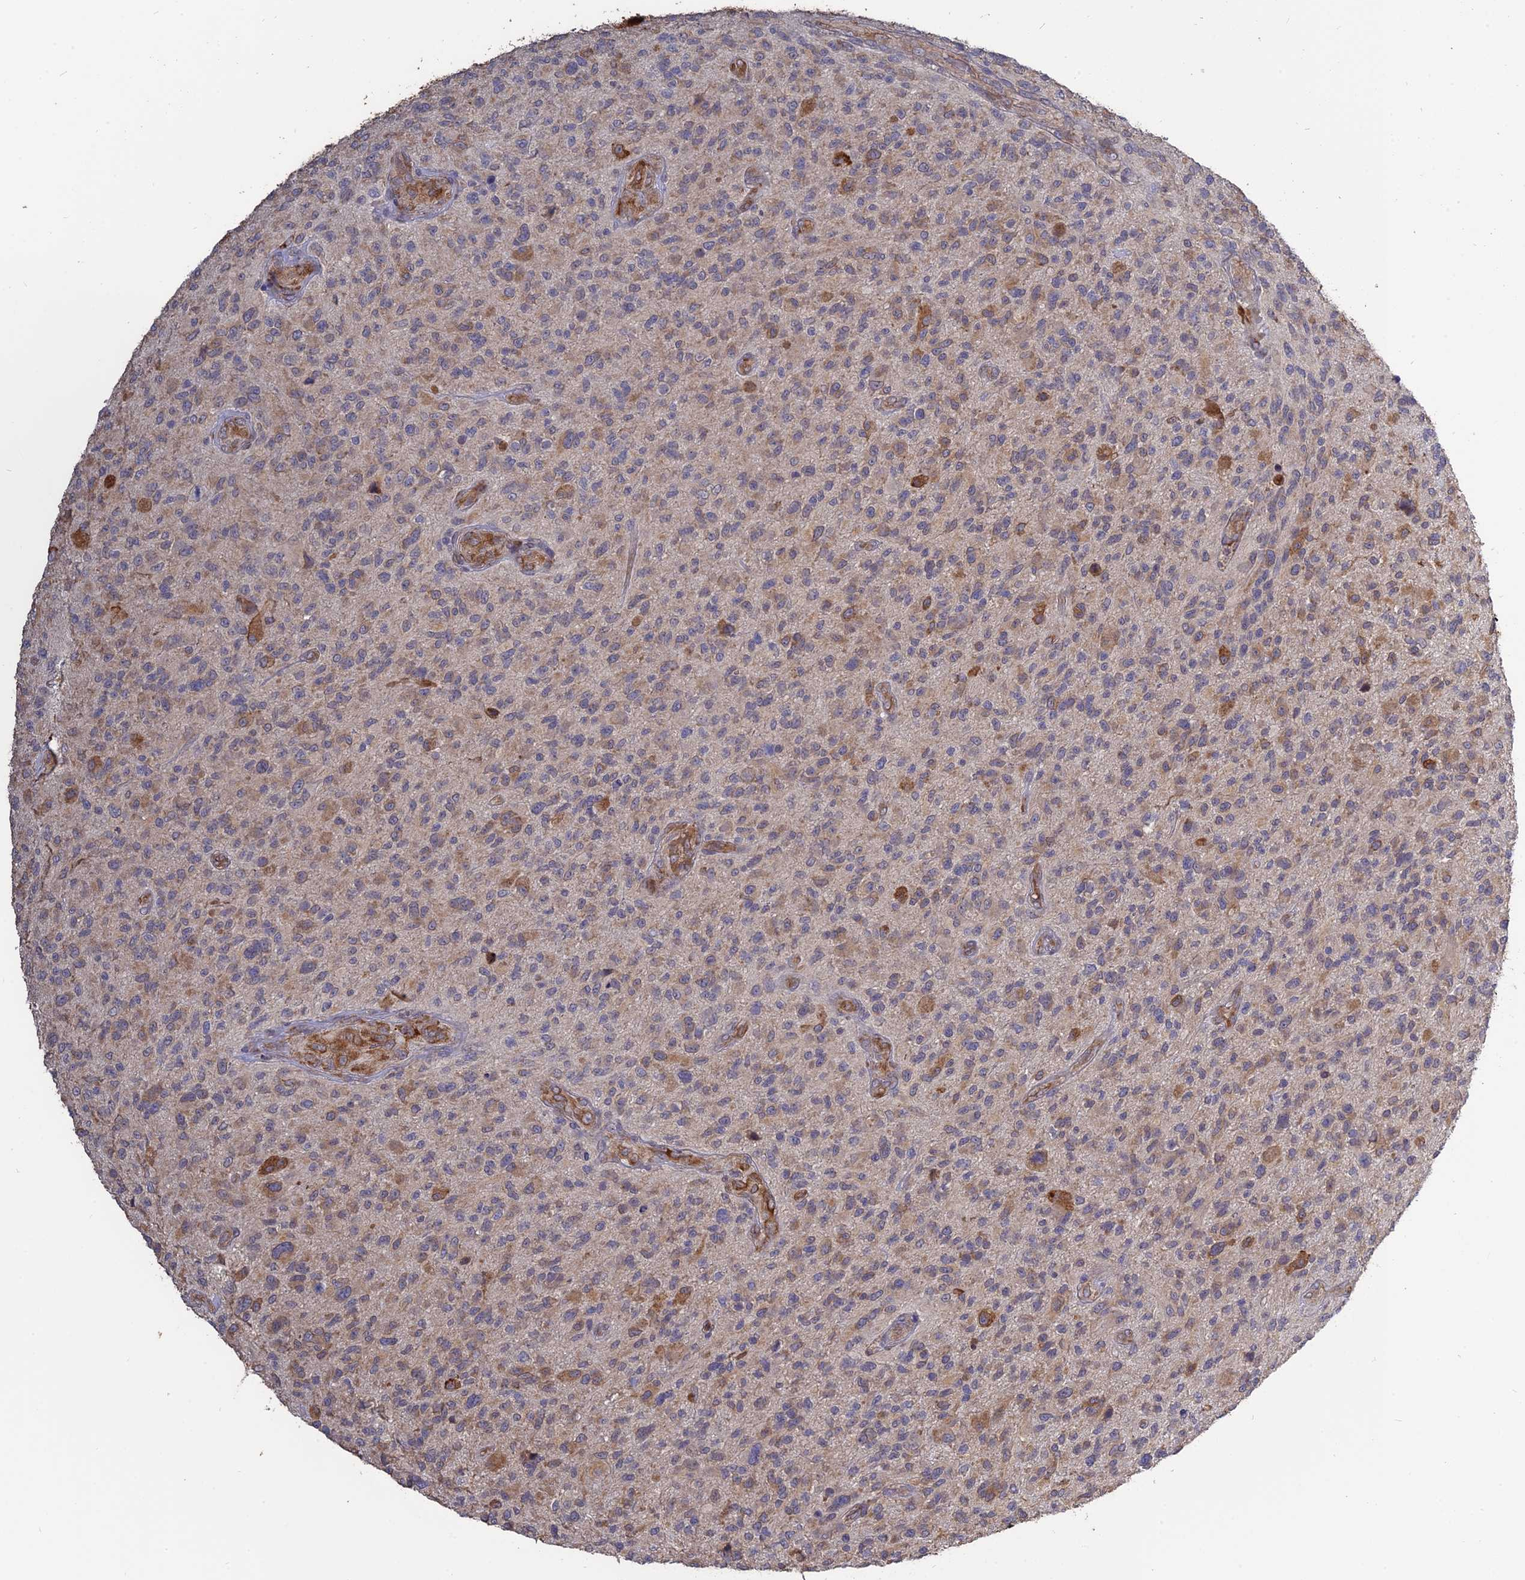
{"staining": {"intensity": "moderate", "quantity": "<25%", "location": "cytoplasmic/membranous"}, "tissue": "glioma", "cell_type": "Tumor cells", "image_type": "cancer", "snomed": [{"axis": "morphology", "description": "Glioma, malignant, High grade"}, {"axis": "topography", "description": "Brain"}], "caption": "This photomicrograph displays immunohistochemistry (IHC) staining of human glioma, with low moderate cytoplasmic/membranous staining in approximately <25% of tumor cells.", "gene": "PPIC", "patient": {"sex": "male", "age": 47}}